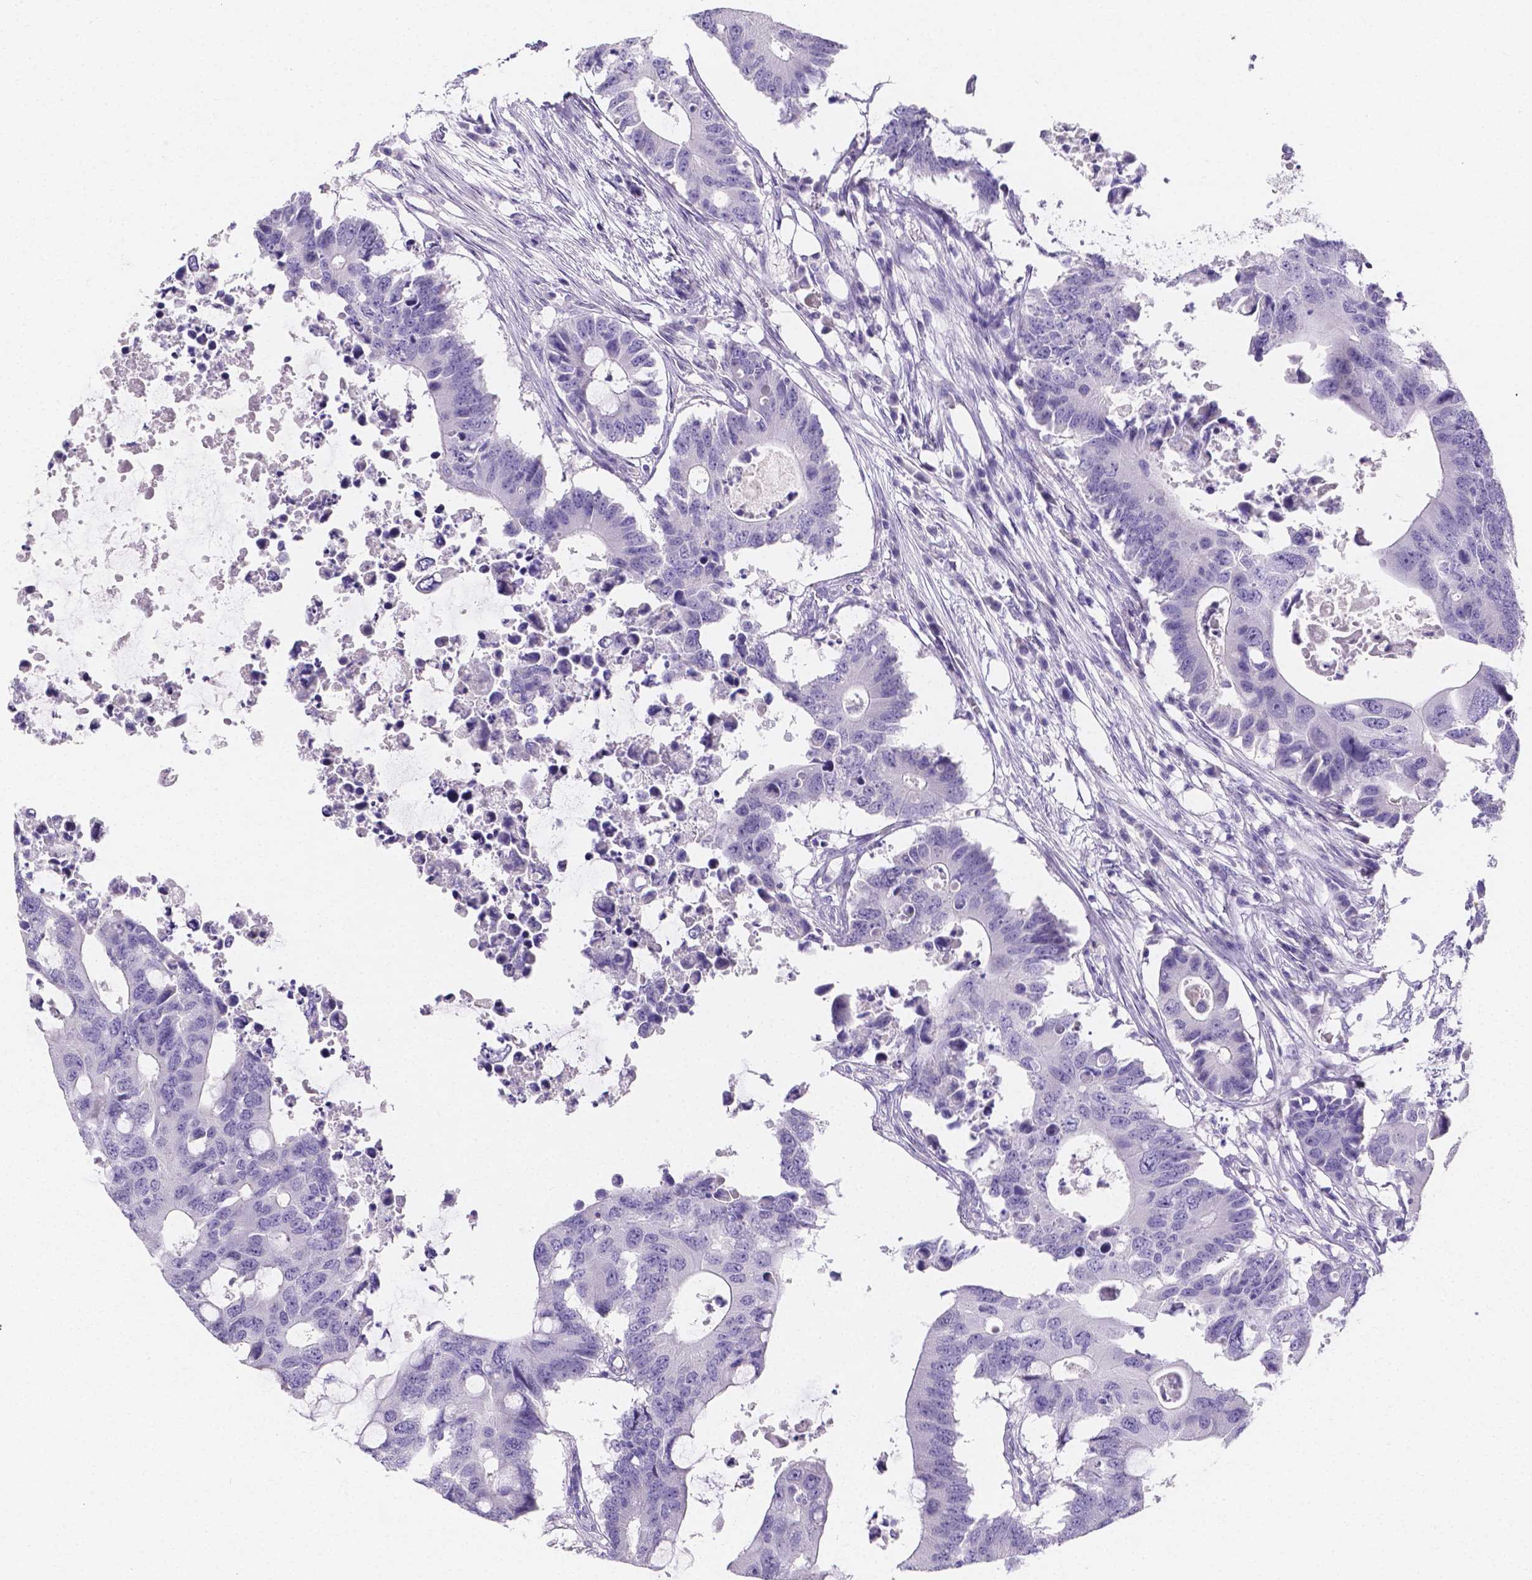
{"staining": {"intensity": "negative", "quantity": "none", "location": "none"}, "tissue": "colorectal cancer", "cell_type": "Tumor cells", "image_type": "cancer", "snomed": [{"axis": "morphology", "description": "Adenocarcinoma, NOS"}, {"axis": "topography", "description": "Colon"}], "caption": "IHC histopathology image of adenocarcinoma (colorectal) stained for a protein (brown), which displays no positivity in tumor cells.", "gene": "PLXNA4", "patient": {"sex": "male", "age": 71}}